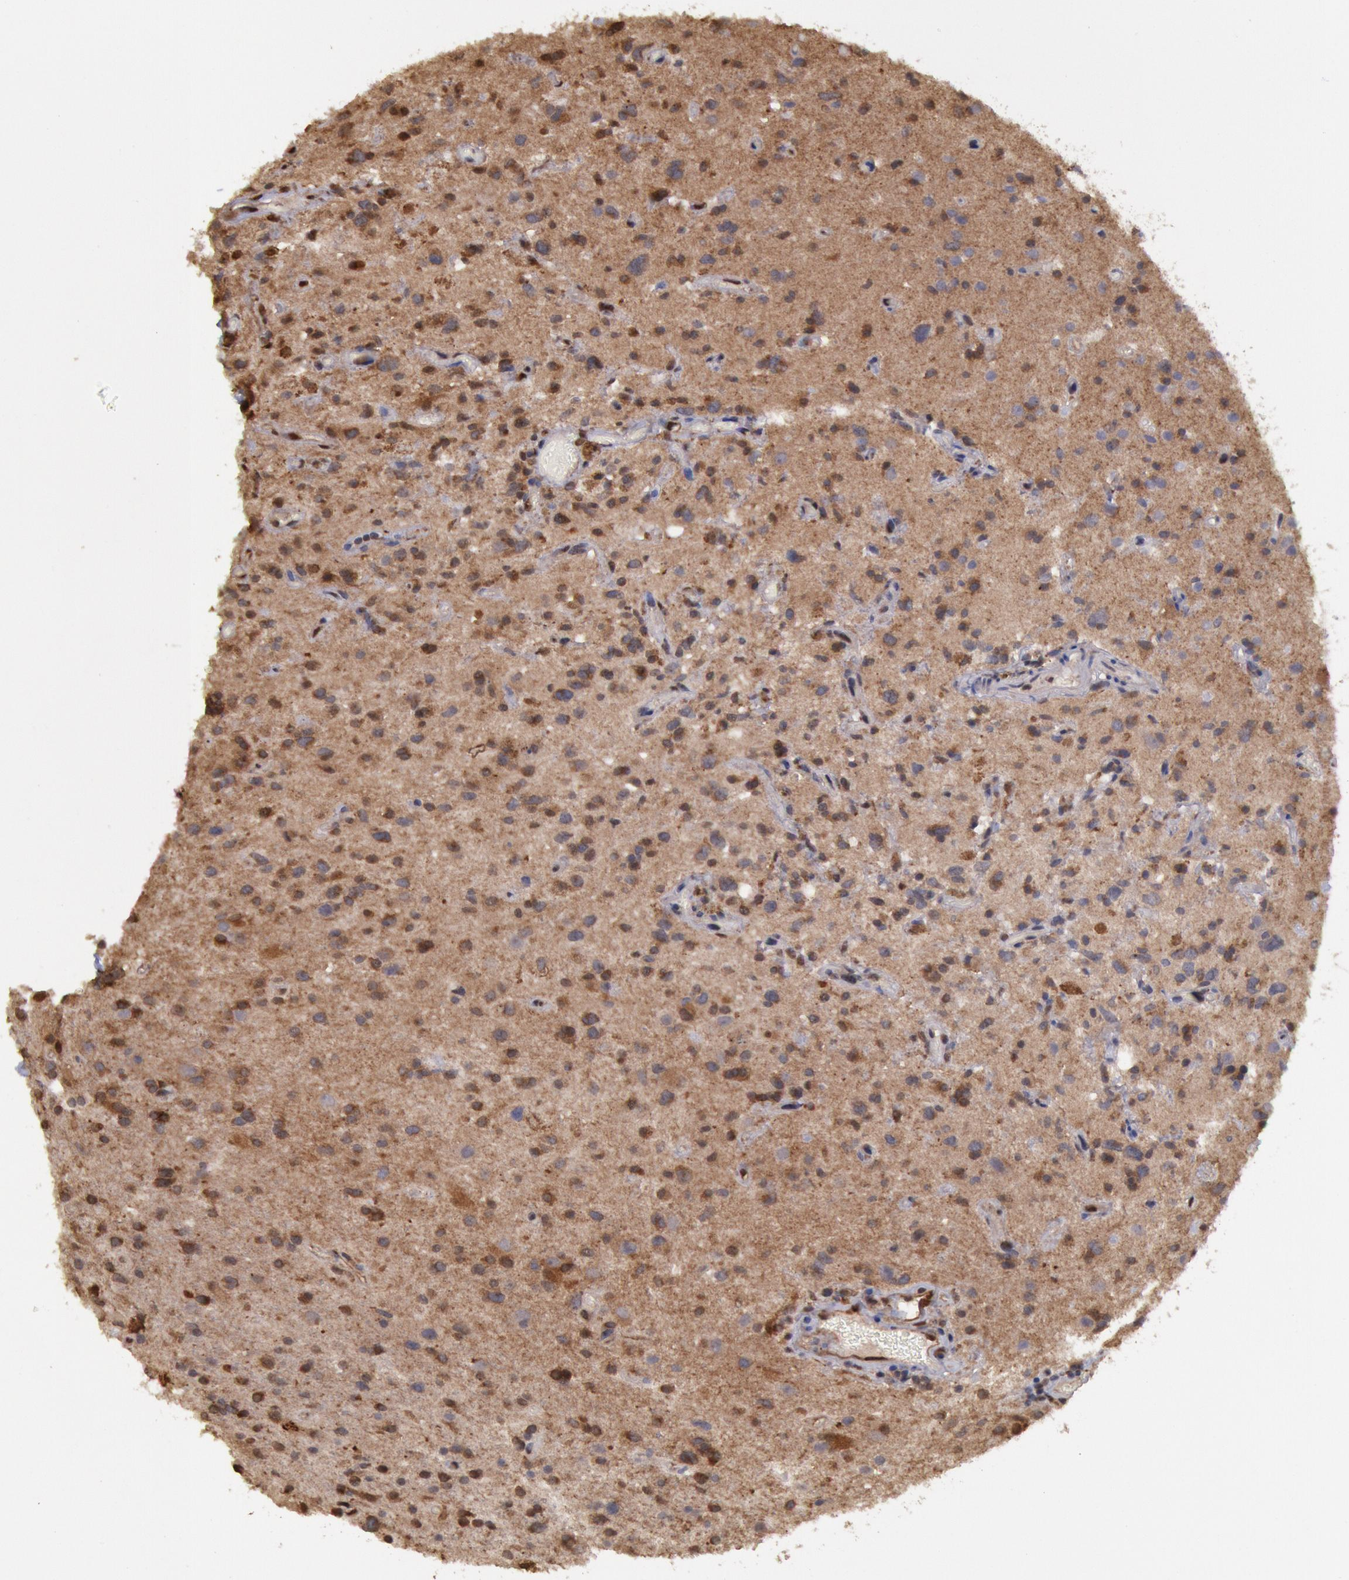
{"staining": {"intensity": "moderate", "quantity": ">75%", "location": "cytoplasmic/membranous"}, "tissue": "glioma", "cell_type": "Tumor cells", "image_type": "cancer", "snomed": [{"axis": "morphology", "description": "Glioma, malignant, High grade"}, {"axis": "topography", "description": "Brain"}], "caption": "High-power microscopy captured an IHC photomicrograph of high-grade glioma (malignant), revealing moderate cytoplasmic/membranous staining in about >75% of tumor cells.", "gene": "STX17", "patient": {"sex": "male", "age": 48}}